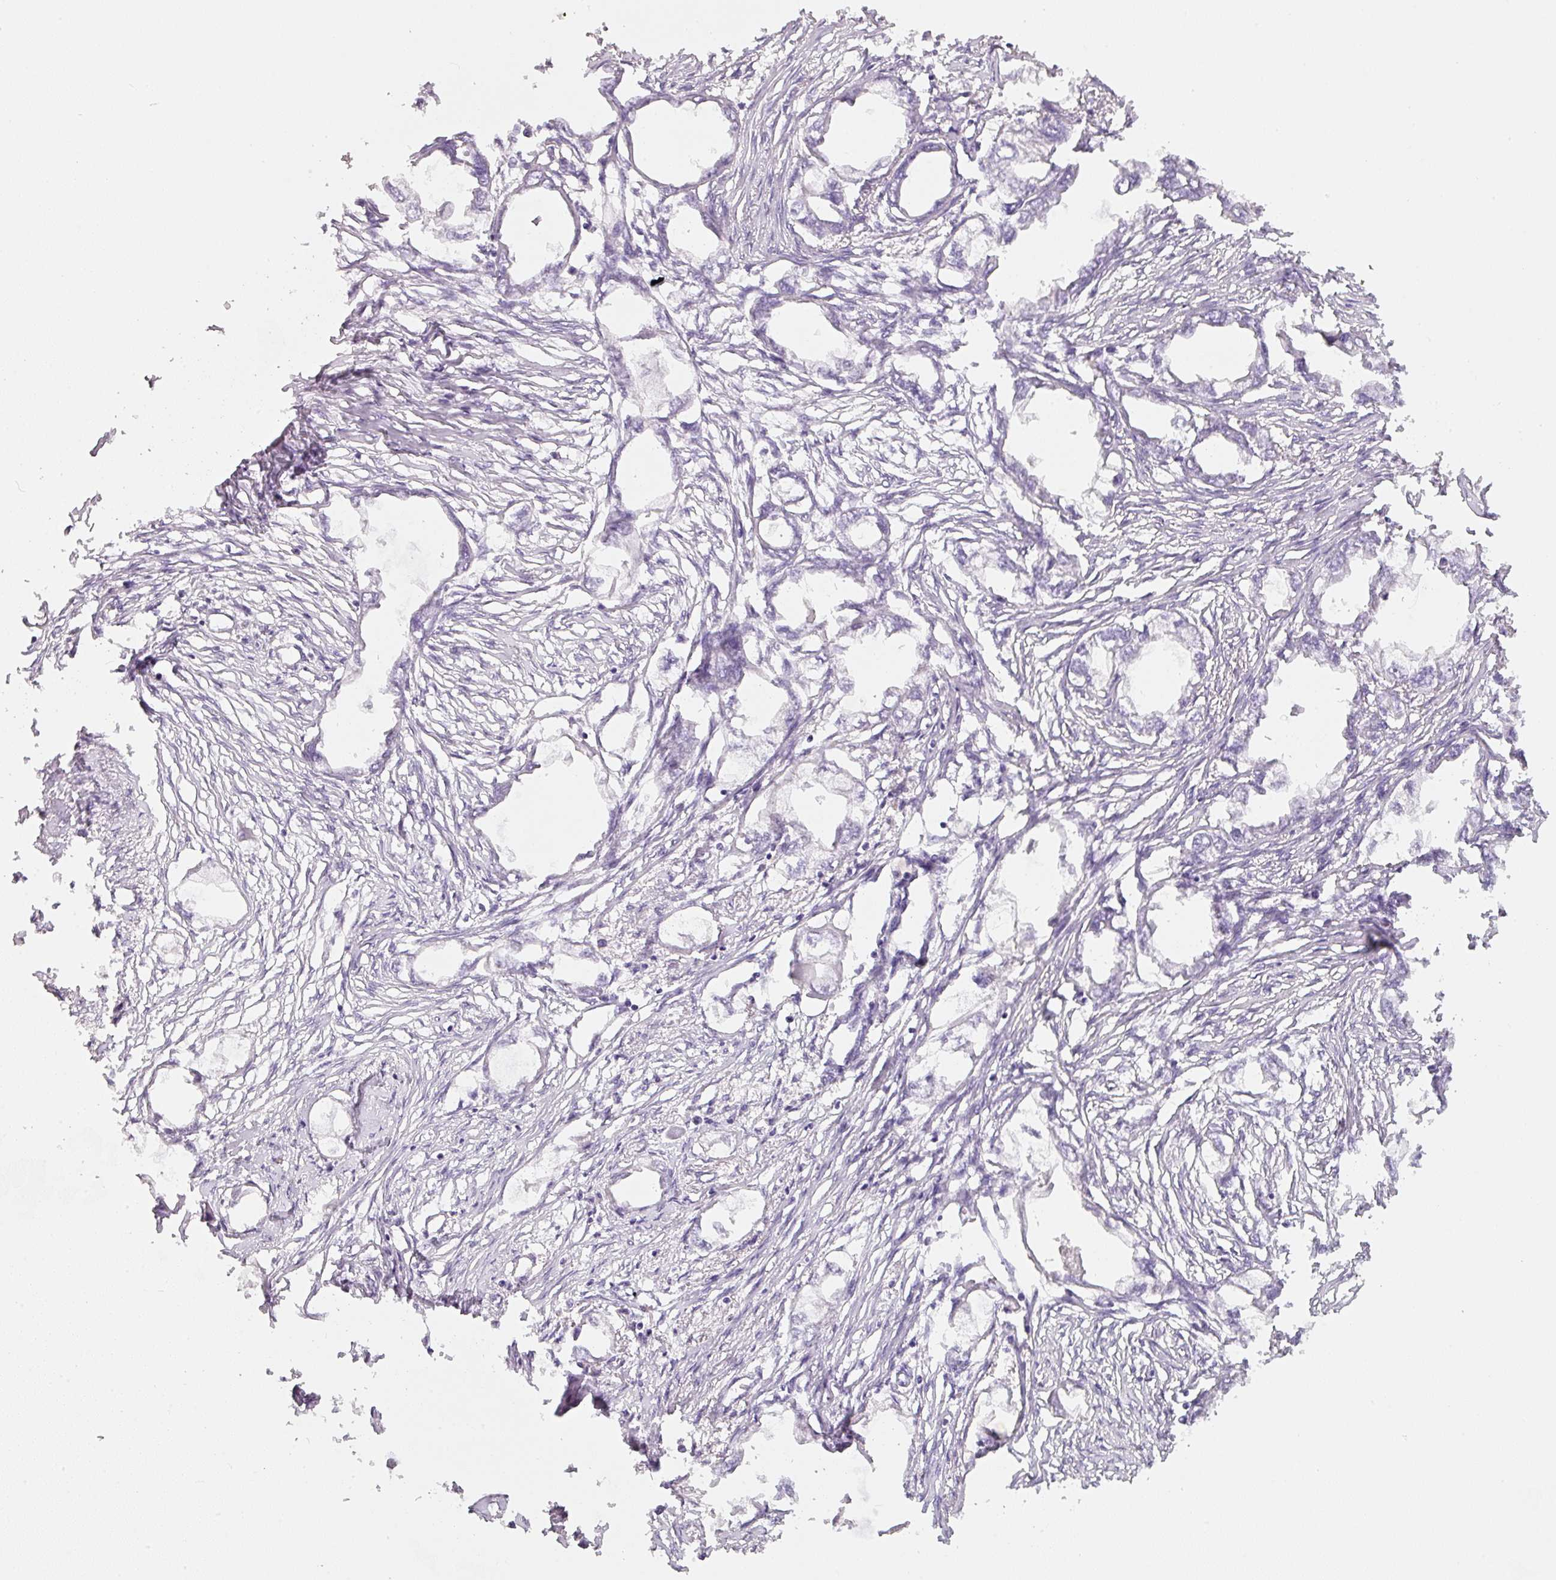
{"staining": {"intensity": "negative", "quantity": "none", "location": "none"}, "tissue": "endometrial cancer", "cell_type": "Tumor cells", "image_type": "cancer", "snomed": [{"axis": "morphology", "description": "Adenocarcinoma, NOS"}, {"axis": "morphology", "description": "Adenocarcinoma, metastatic, NOS"}, {"axis": "topography", "description": "Adipose tissue"}, {"axis": "topography", "description": "Endometrium"}], "caption": "Micrograph shows no protein expression in tumor cells of endometrial adenocarcinoma tissue. (Brightfield microscopy of DAB (3,3'-diaminobenzidine) IHC at high magnification).", "gene": "ENSG00000206549", "patient": {"sex": "female", "age": 67}}